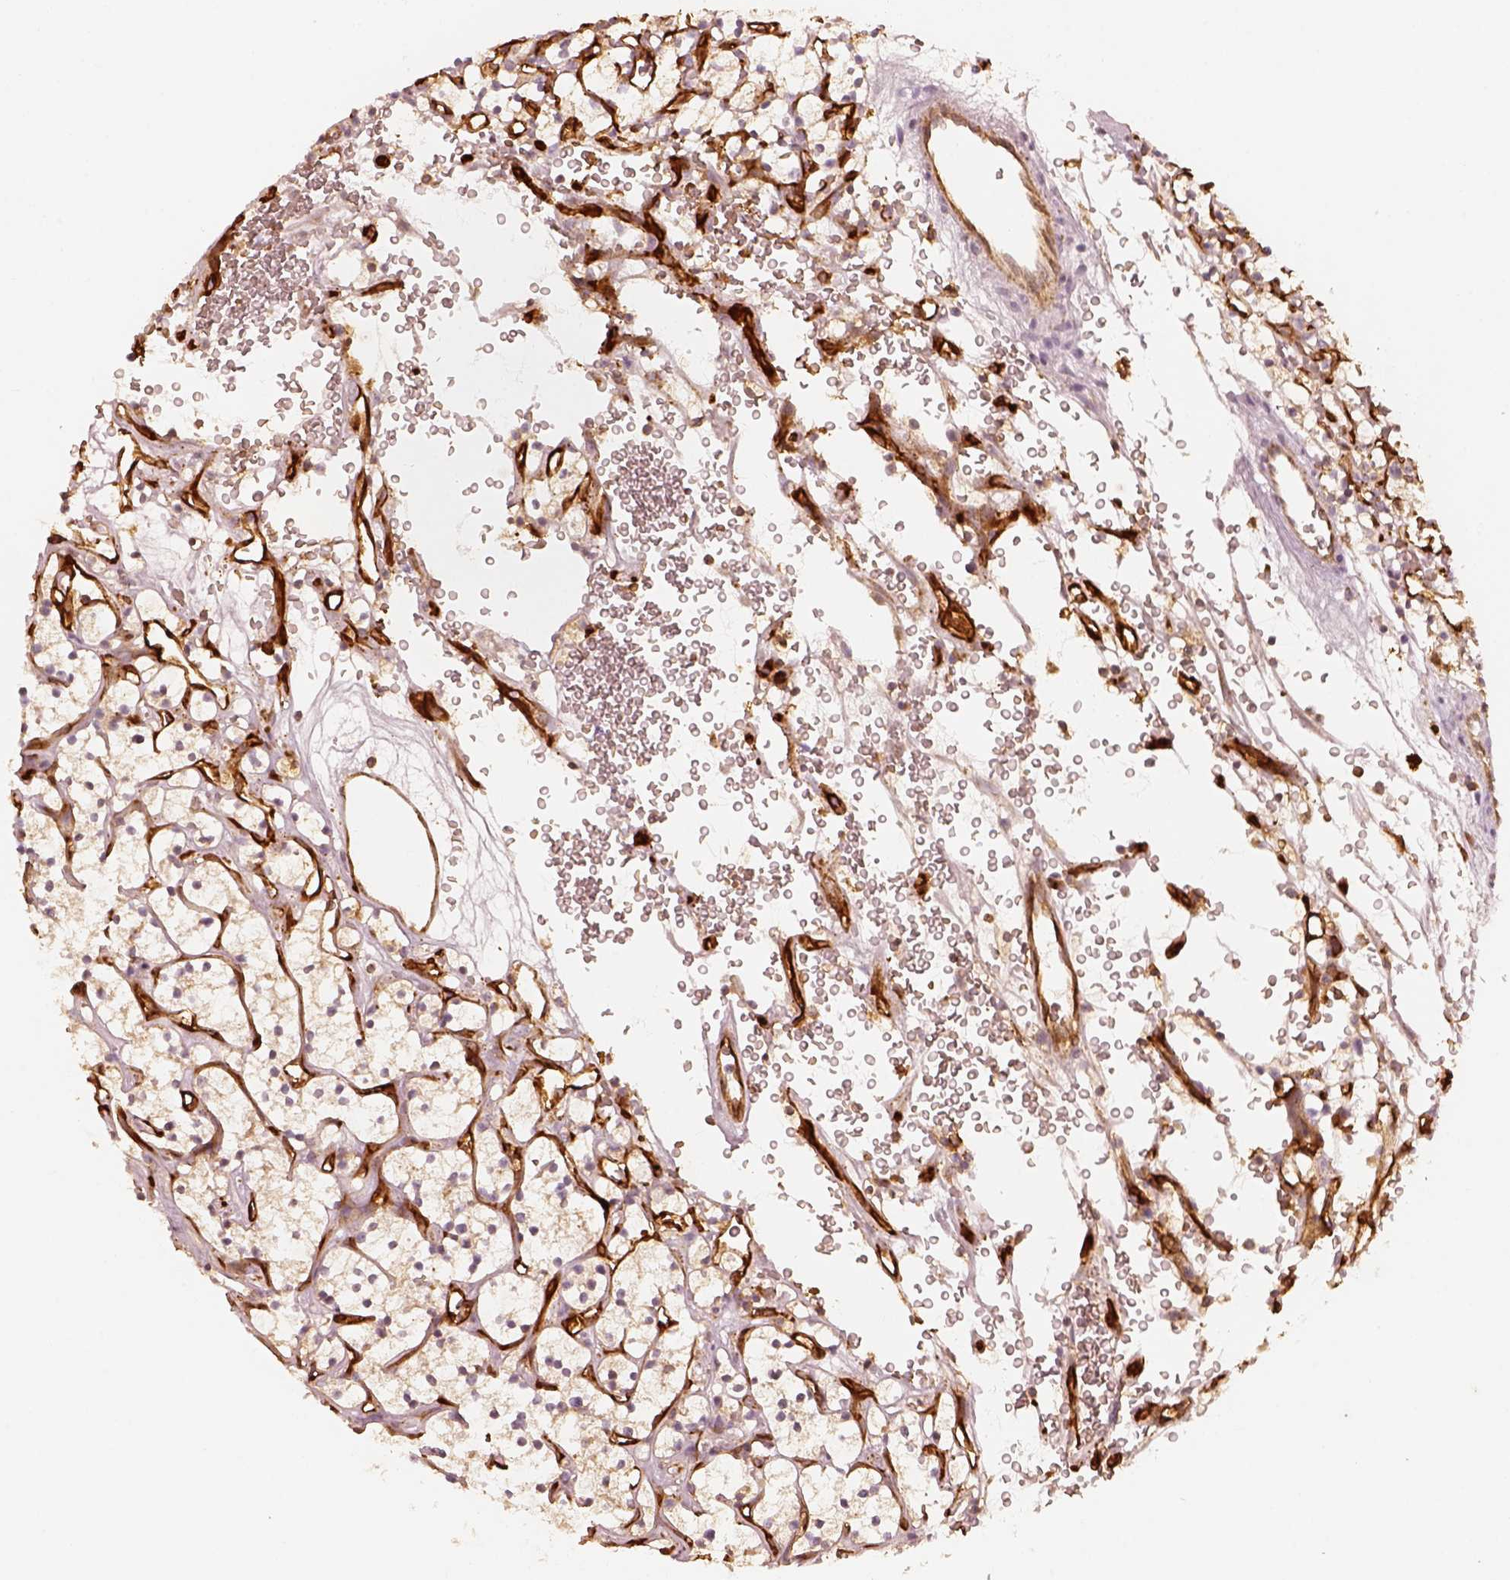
{"staining": {"intensity": "negative", "quantity": "none", "location": "none"}, "tissue": "renal cancer", "cell_type": "Tumor cells", "image_type": "cancer", "snomed": [{"axis": "morphology", "description": "Adenocarcinoma, NOS"}, {"axis": "topography", "description": "Kidney"}], "caption": "A micrograph of human renal cancer (adenocarcinoma) is negative for staining in tumor cells. (DAB (3,3'-diaminobenzidine) IHC with hematoxylin counter stain).", "gene": "FSCN1", "patient": {"sex": "female", "age": 64}}